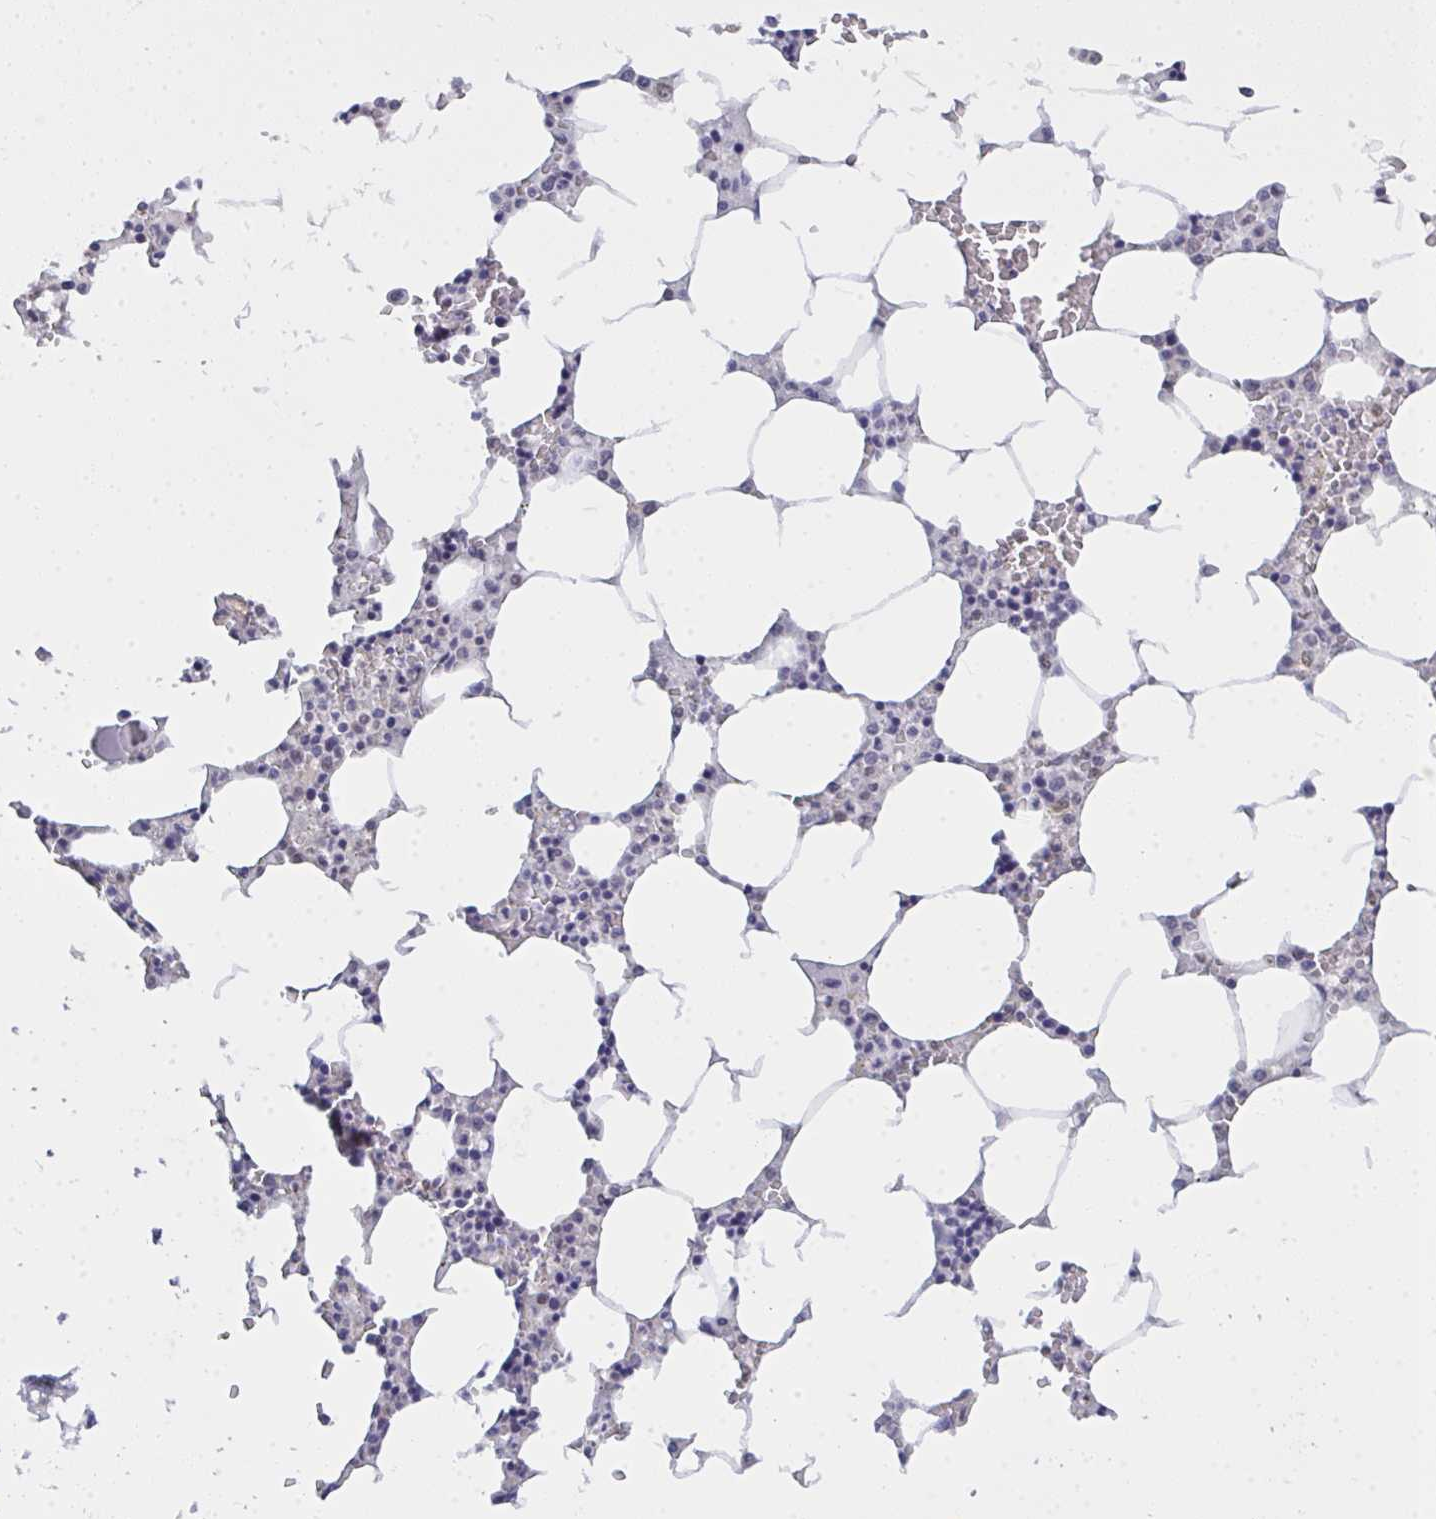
{"staining": {"intensity": "negative", "quantity": "none", "location": "none"}, "tissue": "bone marrow", "cell_type": "Hematopoietic cells", "image_type": "normal", "snomed": [{"axis": "morphology", "description": "Normal tissue, NOS"}, {"axis": "topography", "description": "Bone marrow"}], "caption": "High power microscopy photomicrograph of an immunohistochemistry (IHC) micrograph of unremarkable bone marrow, revealing no significant staining in hematopoietic cells.", "gene": "SEMA6B", "patient": {"sex": "male", "age": 64}}